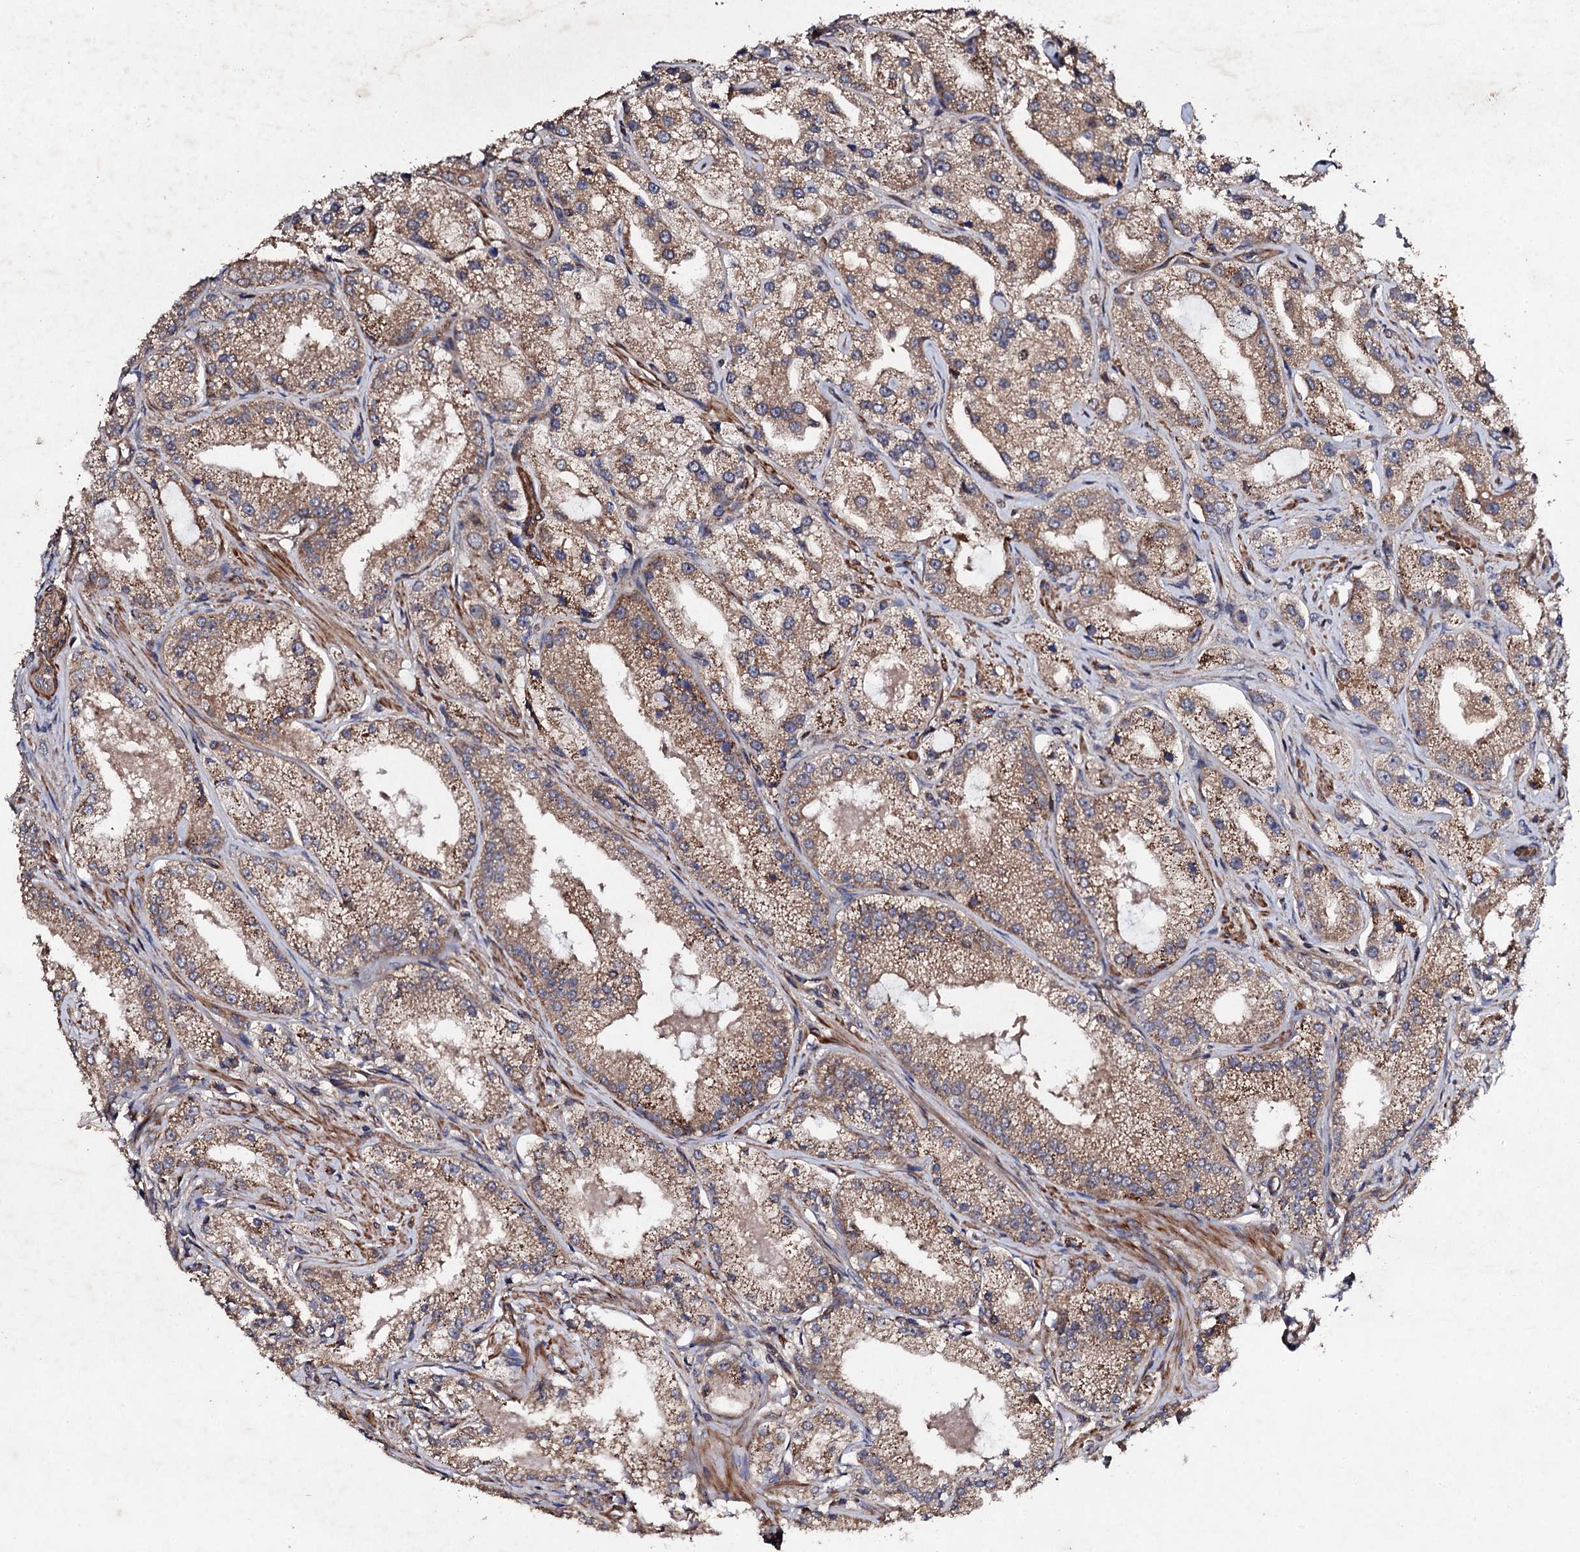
{"staining": {"intensity": "moderate", "quantity": ">75%", "location": "cytoplasmic/membranous"}, "tissue": "prostate cancer", "cell_type": "Tumor cells", "image_type": "cancer", "snomed": [{"axis": "morphology", "description": "Adenocarcinoma, Low grade"}, {"axis": "topography", "description": "Prostate"}], "caption": "A brown stain highlights moderate cytoplasmic/membranous positivity of a protein in prostate cancer (low-grade adenocarcinoma) tumor cells. (brown staining indicates protein expression, while blue staining denotes nuclei).", "gene": "MOCOS", "patient": {"sex": "male", "age": 69}}